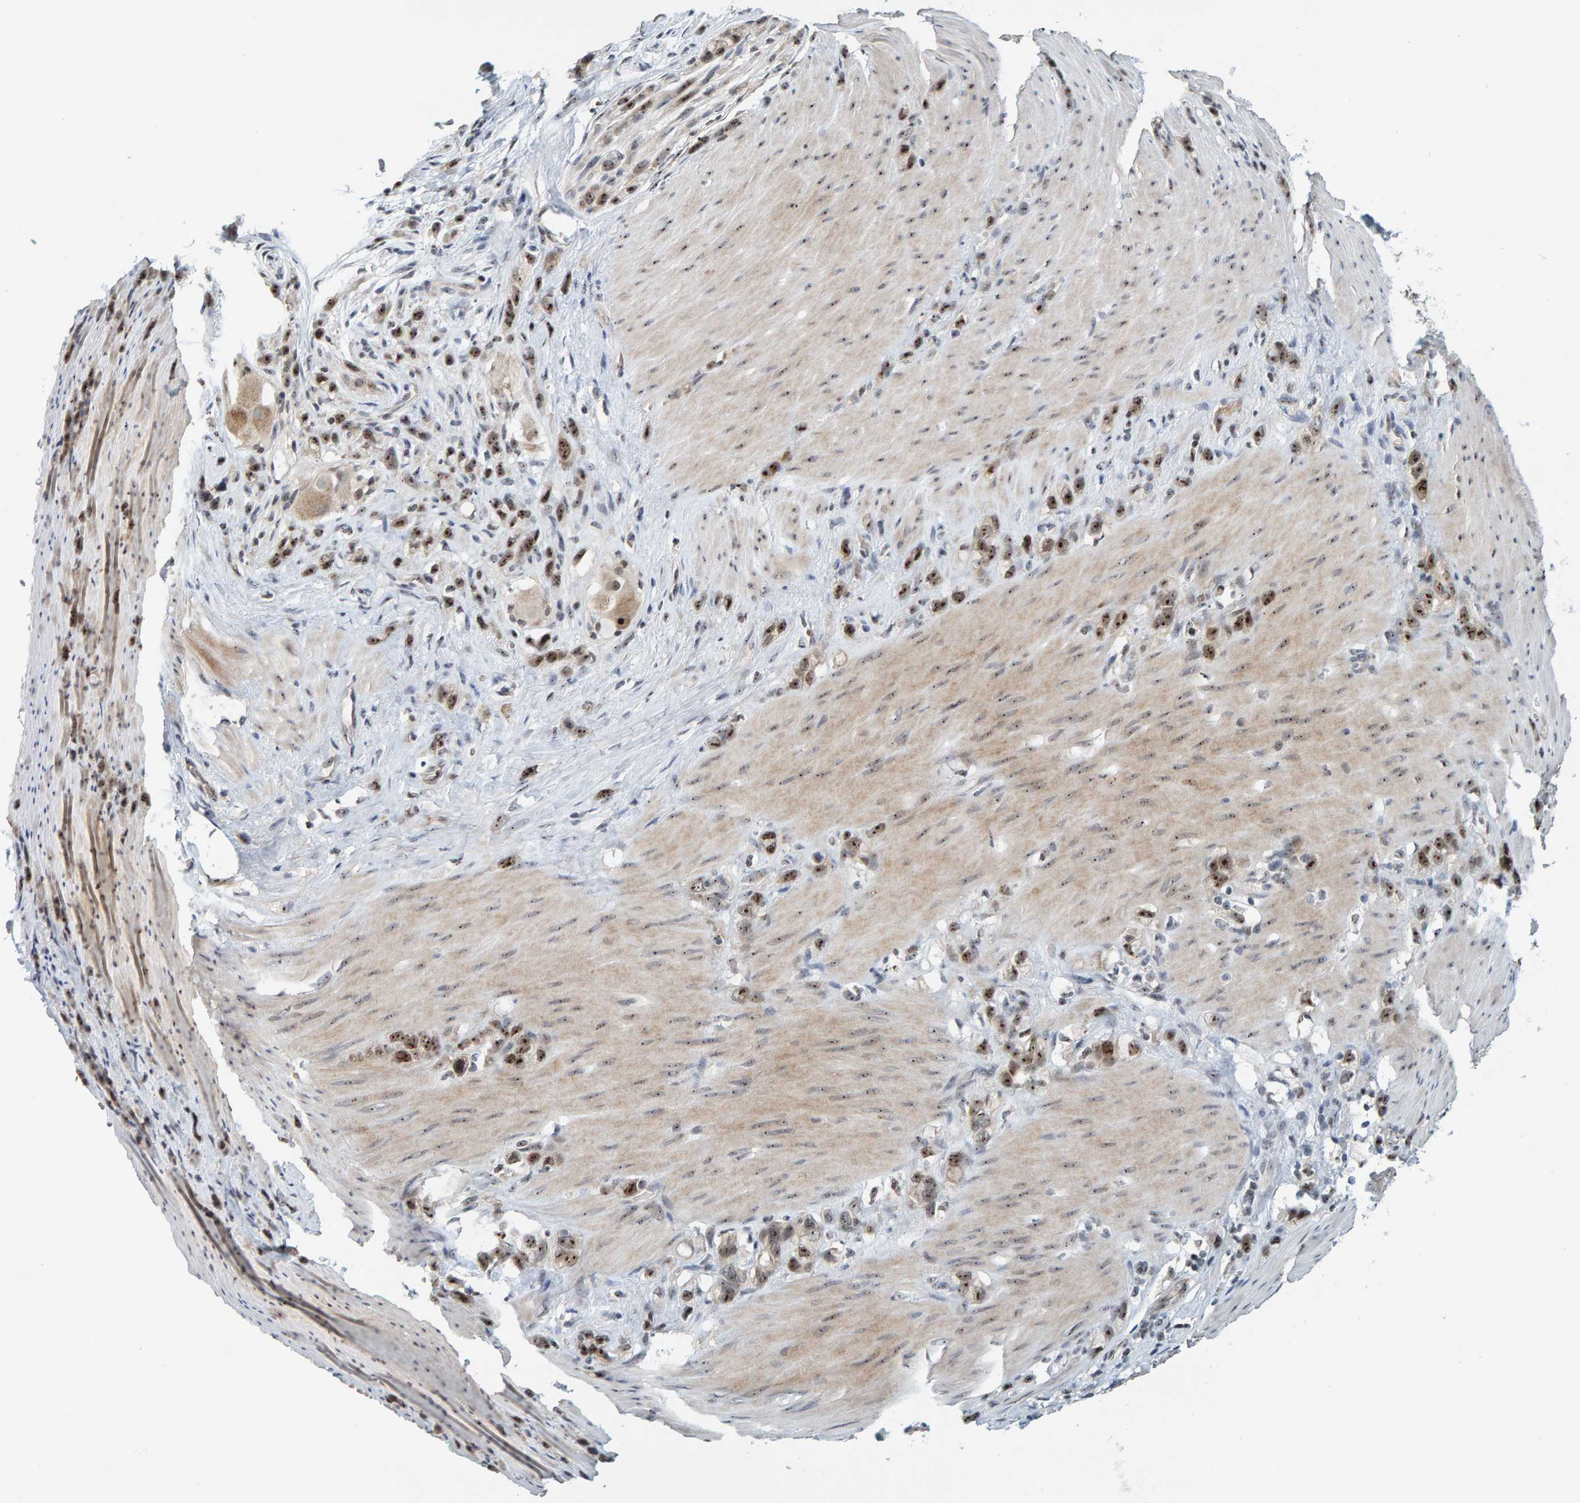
{"staining": {"intensity": "strong", "quantity": ">75%", "location": "nuclear"}, "tissue": "stomach cancer", "cell_type": "Tumor cells", "image_type": "cancer", "snomed": [{"axis": "morphology", "description": "Normal tissue, NOS"}, {"axis": "morphology", "description": "Adenocarcinoma, NOS"}, {"axis": "morphology", "description": "Adenocarcinoma, High grade"}, {"axis": "topography", "description": "Stomach, upper"}, {"axis": "topography", "description": "Stomach"}], "caption": "Immunohistochemical staining of high-grade adenocarcinoma (stomach) displays high levels of strong nuclear staining in approximately >75% of tumor cells.", "gene": "POLR1E", "patient": {"sex": "female", "age": 65}}